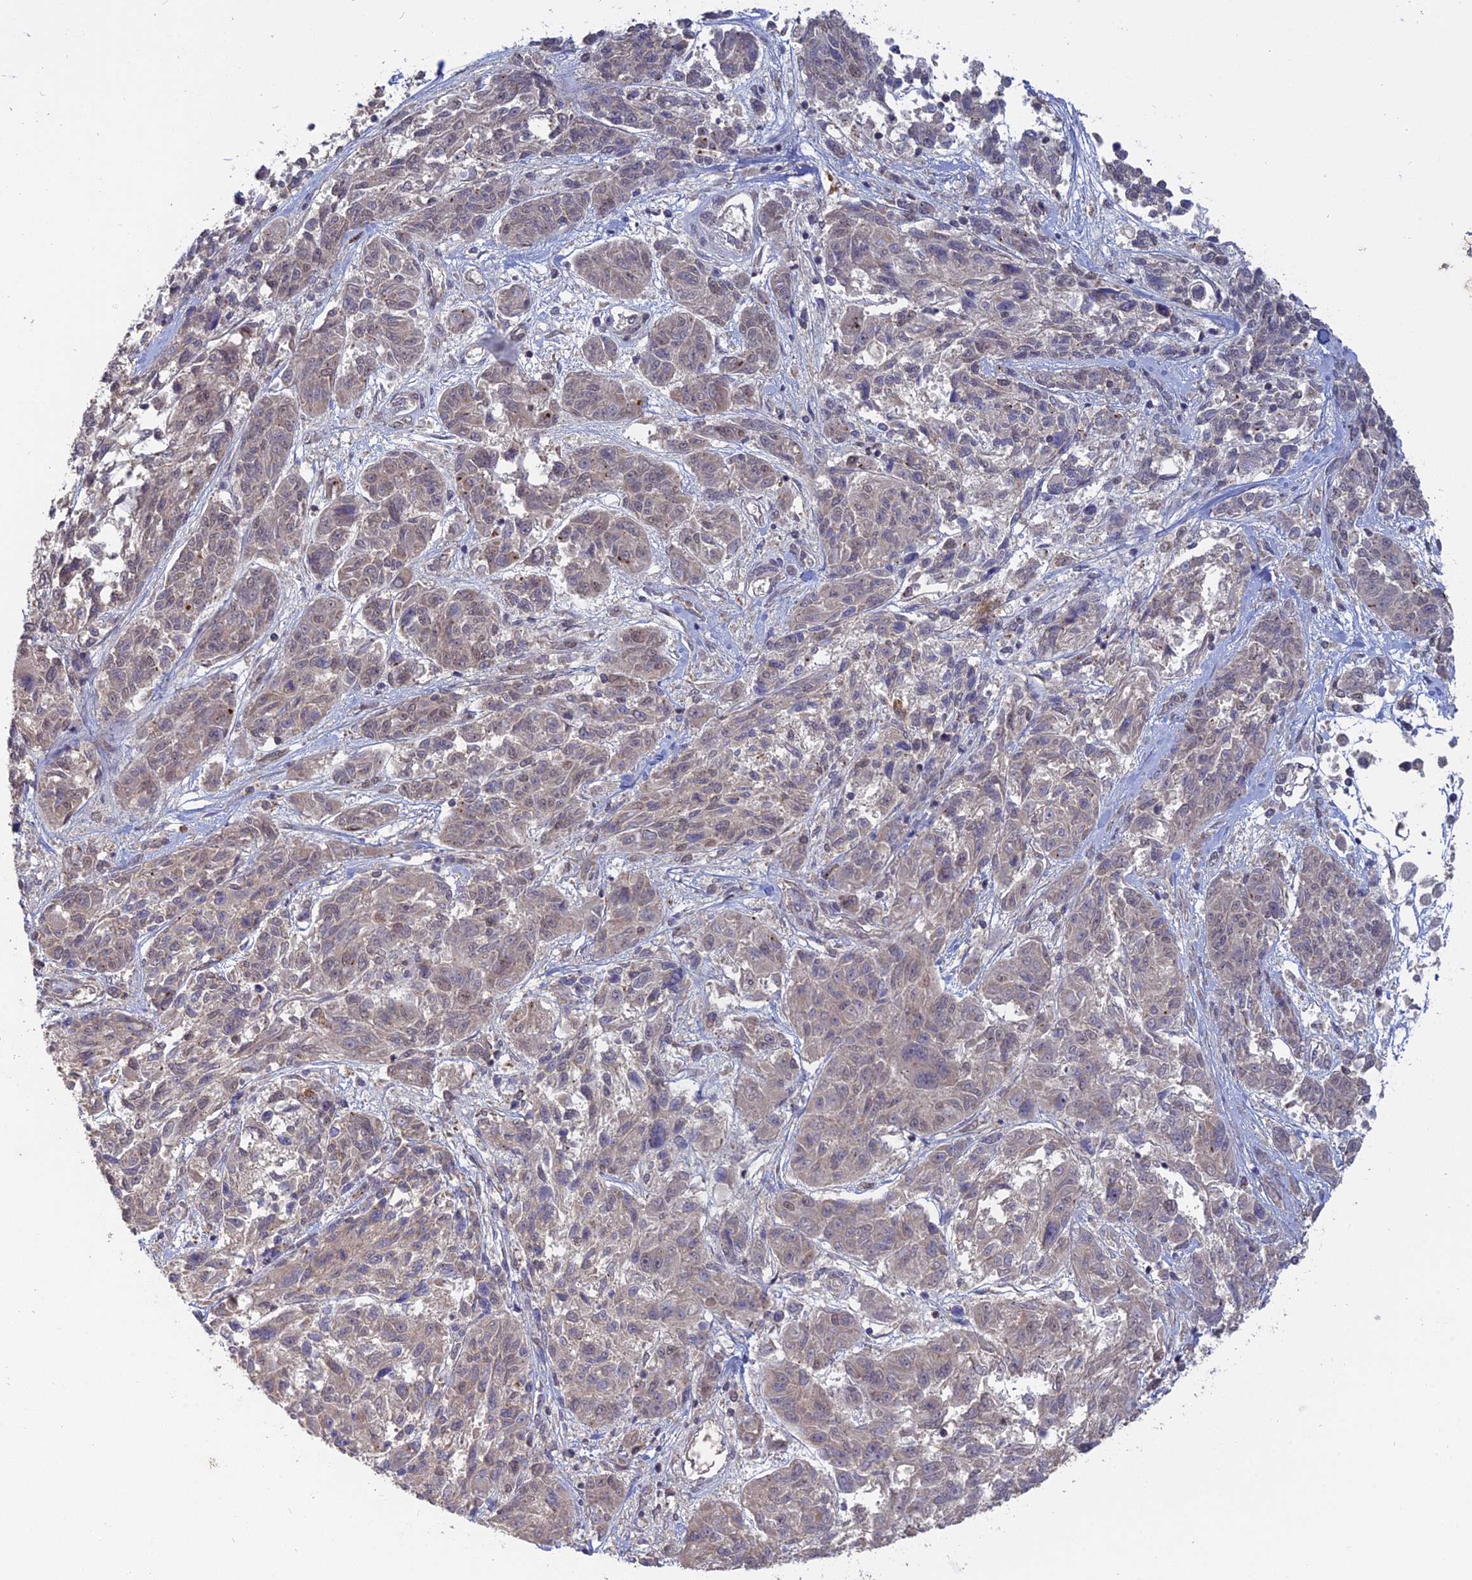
{"staining": {"intensity": "negative", "quantity": "none", "location": "none"}, "tissue": "melanoma", "cell_type": "Tumor cells", "image_type": "cancer", "snomed": [{"axis": "morphology", "description": "Malignant melanoma, NOS"}, {"axis": "topography", "description": "Skin"}], "caption": "Immunohistochemistry histopathology image of human malignant melanoma stained for a protein (brown), which demonstrates no expression in tumor cells. Nuclei are stained in blue.", "gene": "PKIG", "patient": {"sex": "male", "age": 53}}